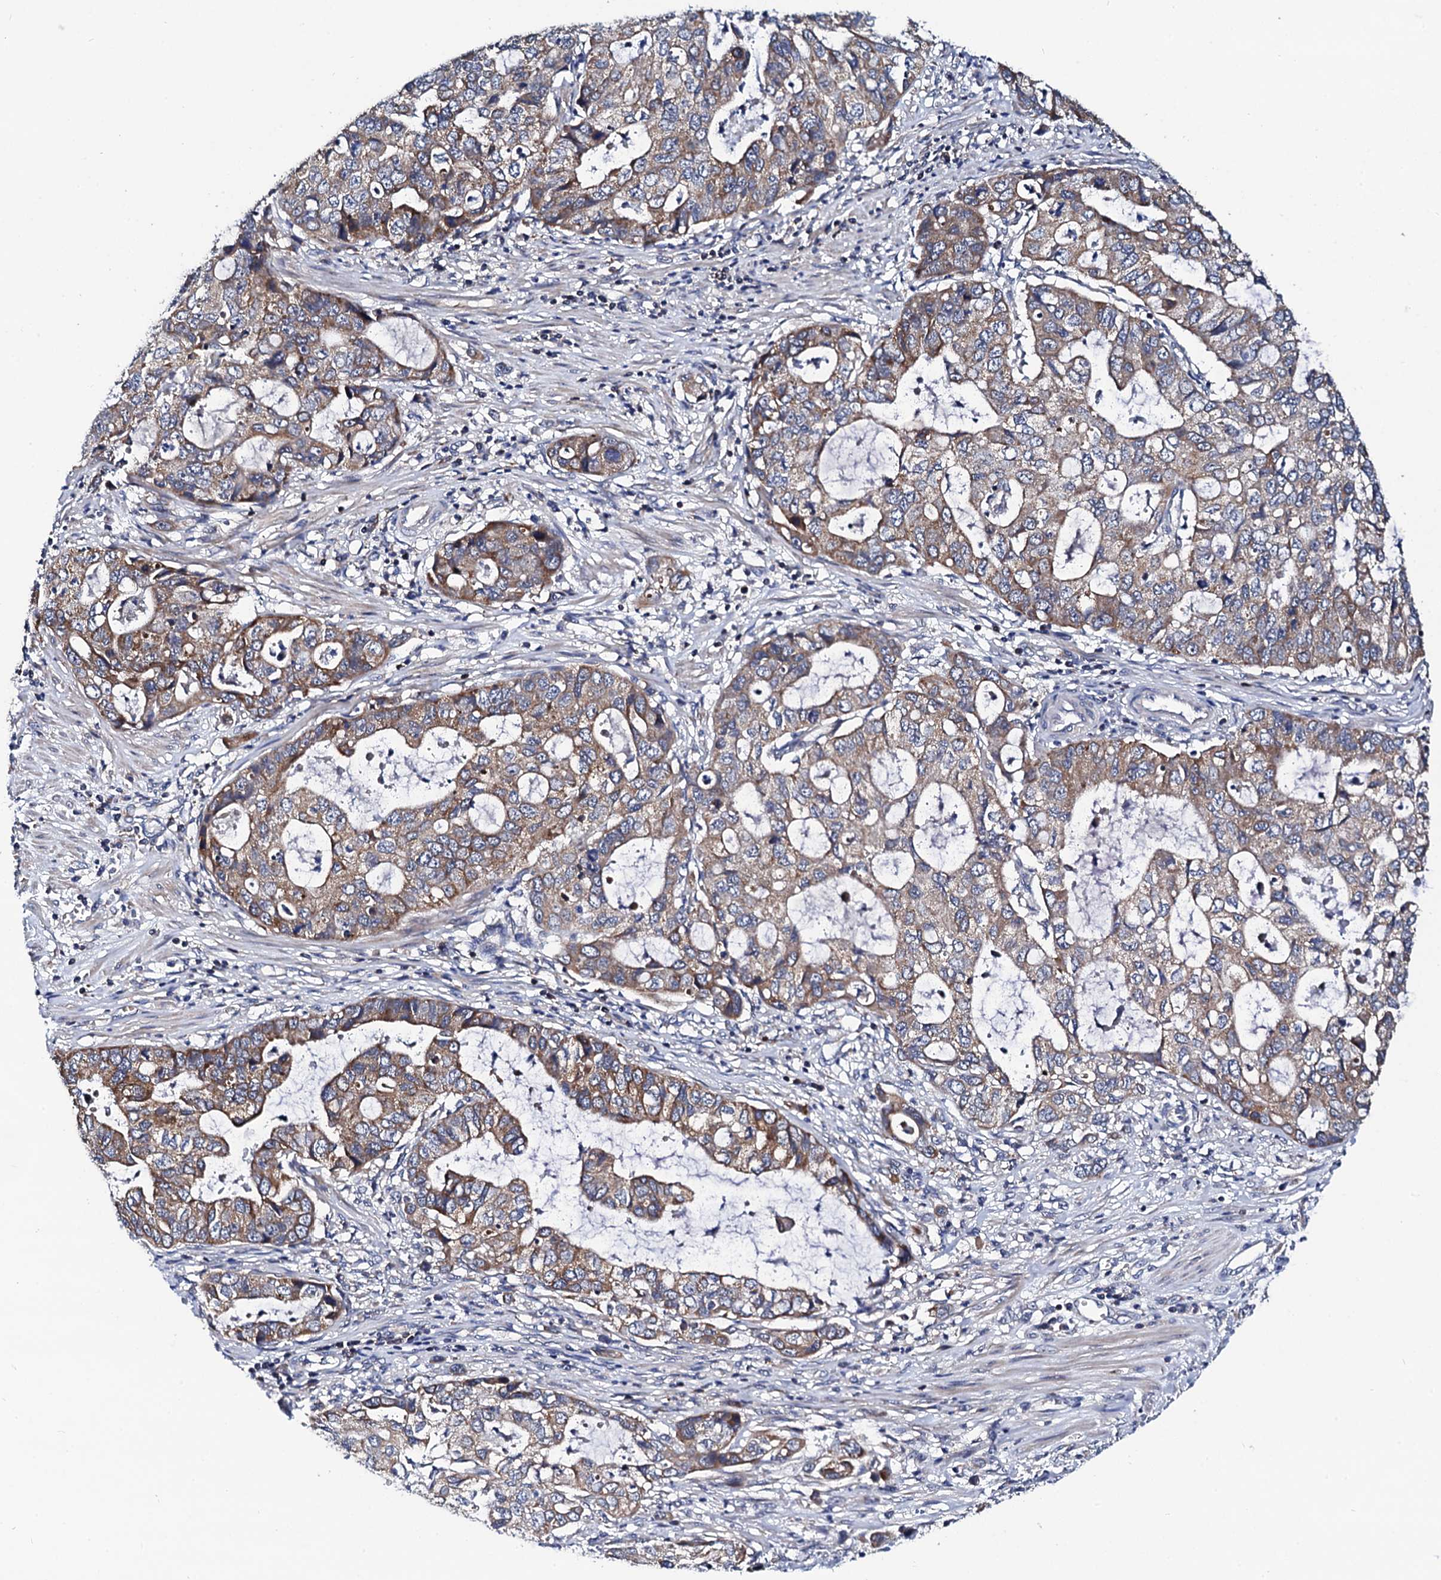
{"staining": {"intensity": "moderate", "quantity": "25%-75%", "location": "cytoplasmic/membranous"}, "tissue": "stomach cancer", "cell_type": "Tumor cells", "image_type": "cancer", "snomed": [{"axis": "morphology", "description": "Adenocarcinoma, NOS"}, {"axis": "topography", "description": "Stomach, upper"}], "caption": "Moderate cytoplasmic/membranous expression is present in about 25%-75% of tumor cells in adenocarcinoma (stomach).", "gene": "COG4", "patient": {"sex": "female", "age": 52}}